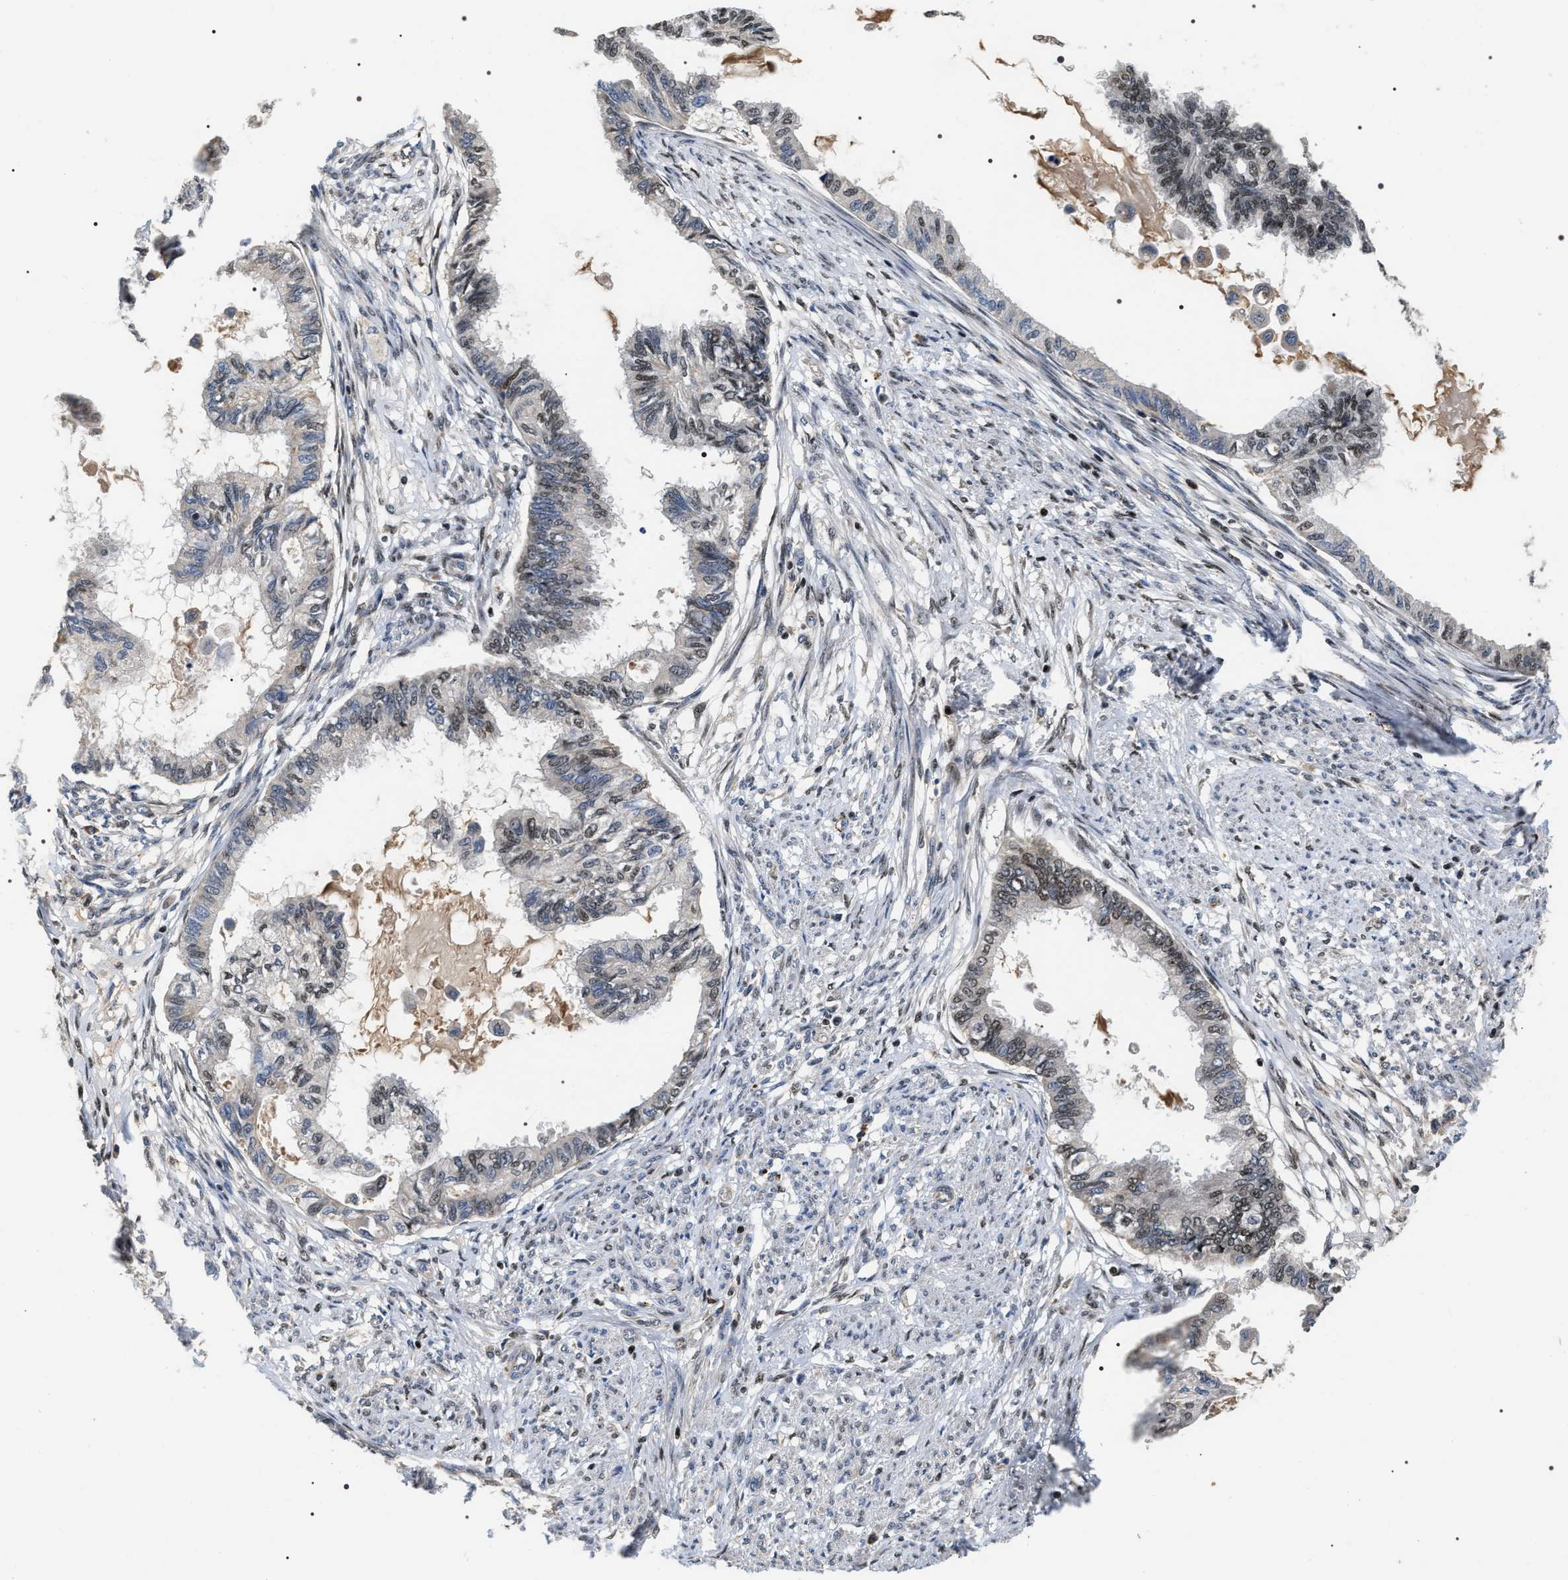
{"staining": {"intensity": "weak", "quantity": "25%-75%", "location": "nuclear"}, "tissue": "cervical cancer", "cell_type": "Tumor cells", "image_type": "cancer", "snomed": [{"axis": "morphology", "description": "Normal tissue, NOS"}, {"axis": "morphology", "description": "Adenocarcinoma, NOS"}, {"axis": "topography", "description": "Cervix"}, {"axis": "topography", "description": "Endometrium"}], "caption": "A brown stain shows weak nuclear expression of a protein in human adenocarcinoma (cervical) tumor cells. Ihc stains the protein of interest in brown and the nuclei are stained blue.", "gene": "C7orf25", "patient": {"sex": "female", "age": 86}}